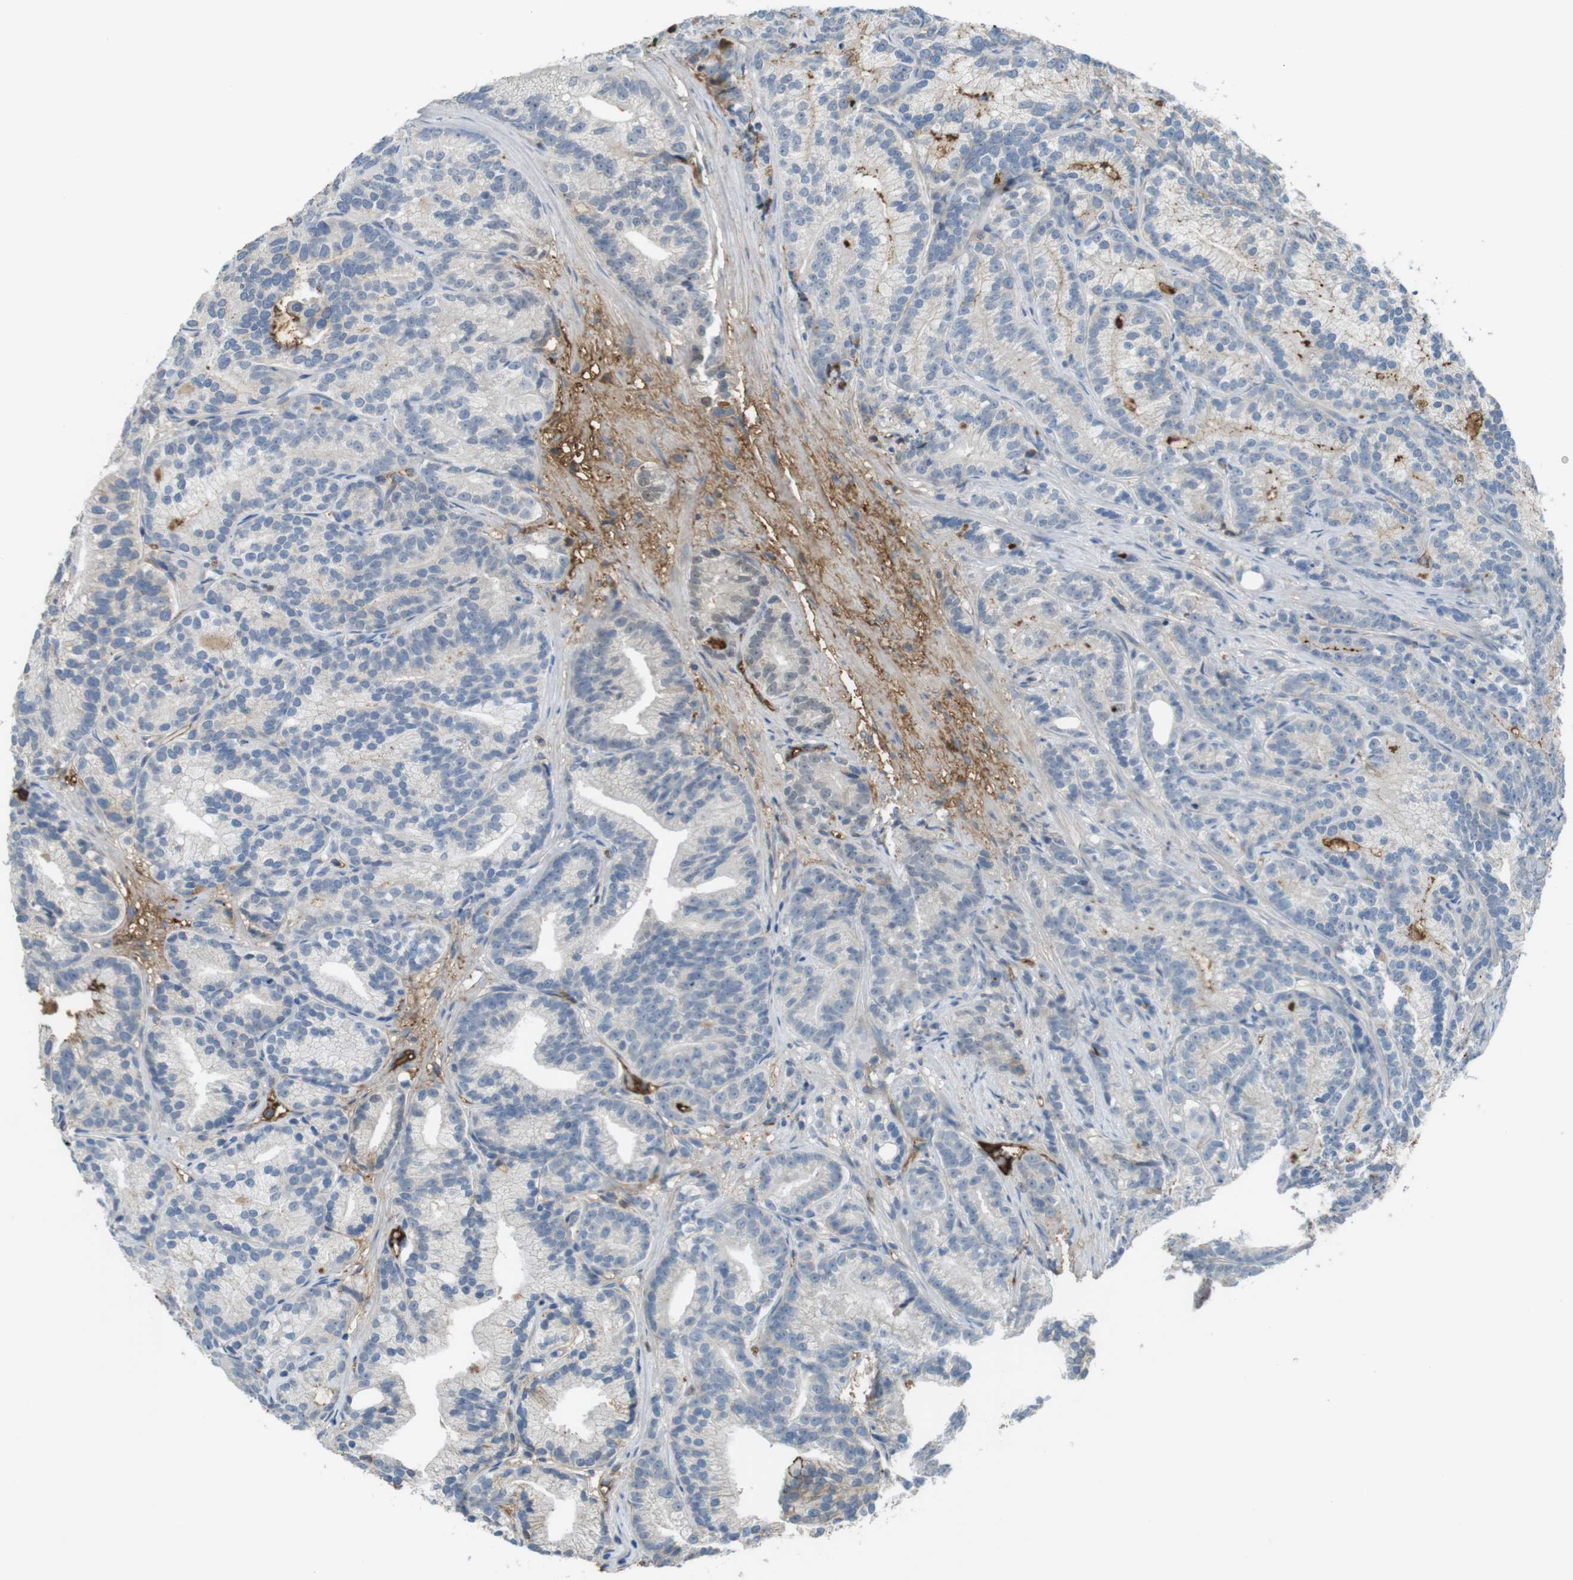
{"staining": {"intensity": "negative", "quantity": "none", "location": "none"}, "tissue": "prostate cancer", "cell_type": "Tumor cells", "image_type": "cancer", "snomed": [{"axis": "morphology", "description": "Adenocarcinoma, Low grade"}, {"axis": "topography", "description": "Prostate"}], "caption": "A high-resolution photomicrograph shows immunohistochemistry staining of adenocarcinoma (low-grade) (prostate), which demonstrates no significant positivity in tumor cells.", "gene": "LTBP4", "patient": {"sex": "male", "age": 89}}